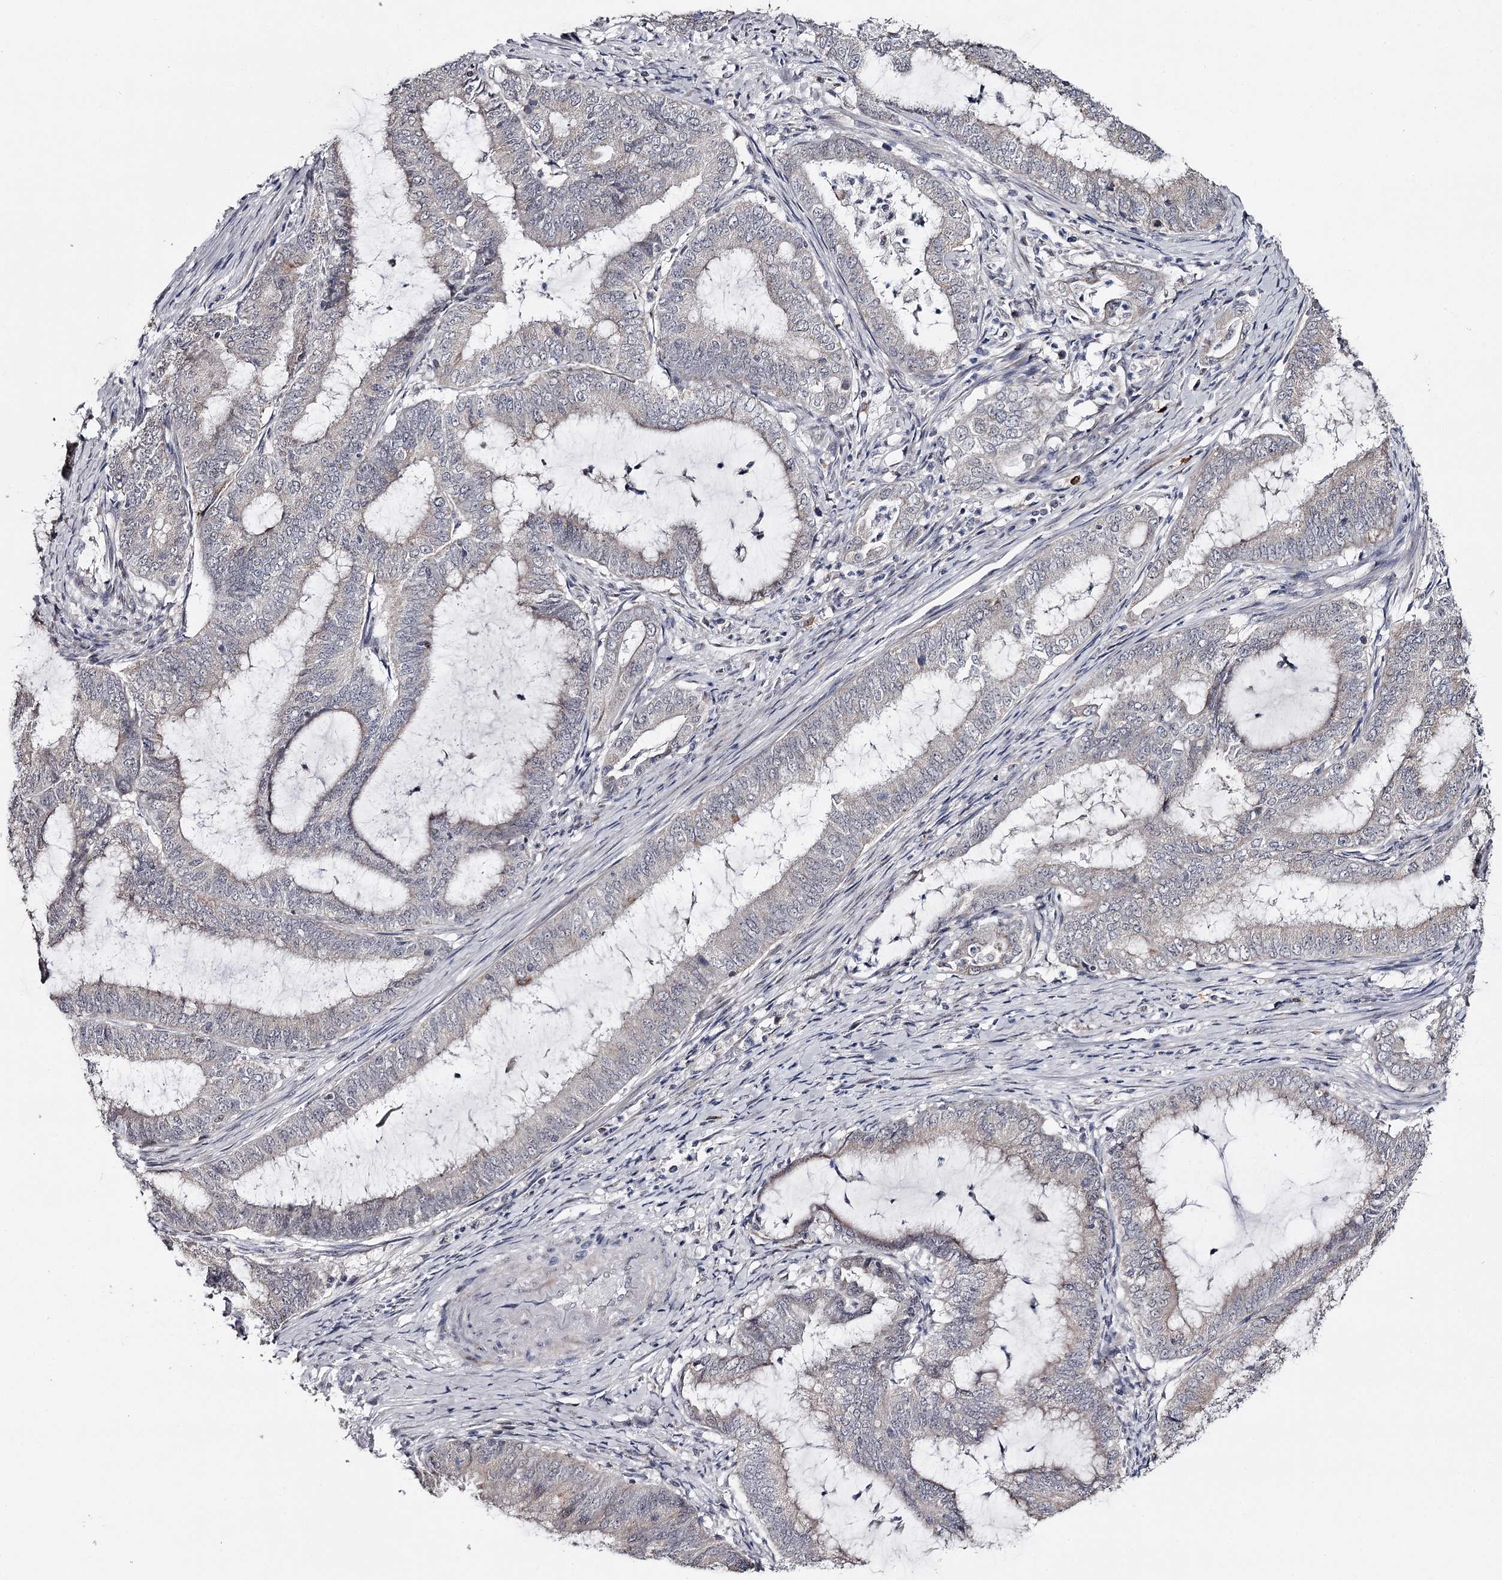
{"staining": {"intensity": "negative", "quantity": "none", "location": "none"}, "tissue": "endometrial cancer", "cell_type": "Tumor cells", "image_type": "cancer", "snomed": [{"axis": "morphology", "description": "Adenocarcinoma, NOS"}, {"axis": "topography", "description": "Endometrium"}], "caption": "Human endometrial adenocarcinoma stained for a protein using IHC demonstrates no expression in tumor cells.", "gene": "GTSF1", "patient": {"sex": "female", "age": 51}}